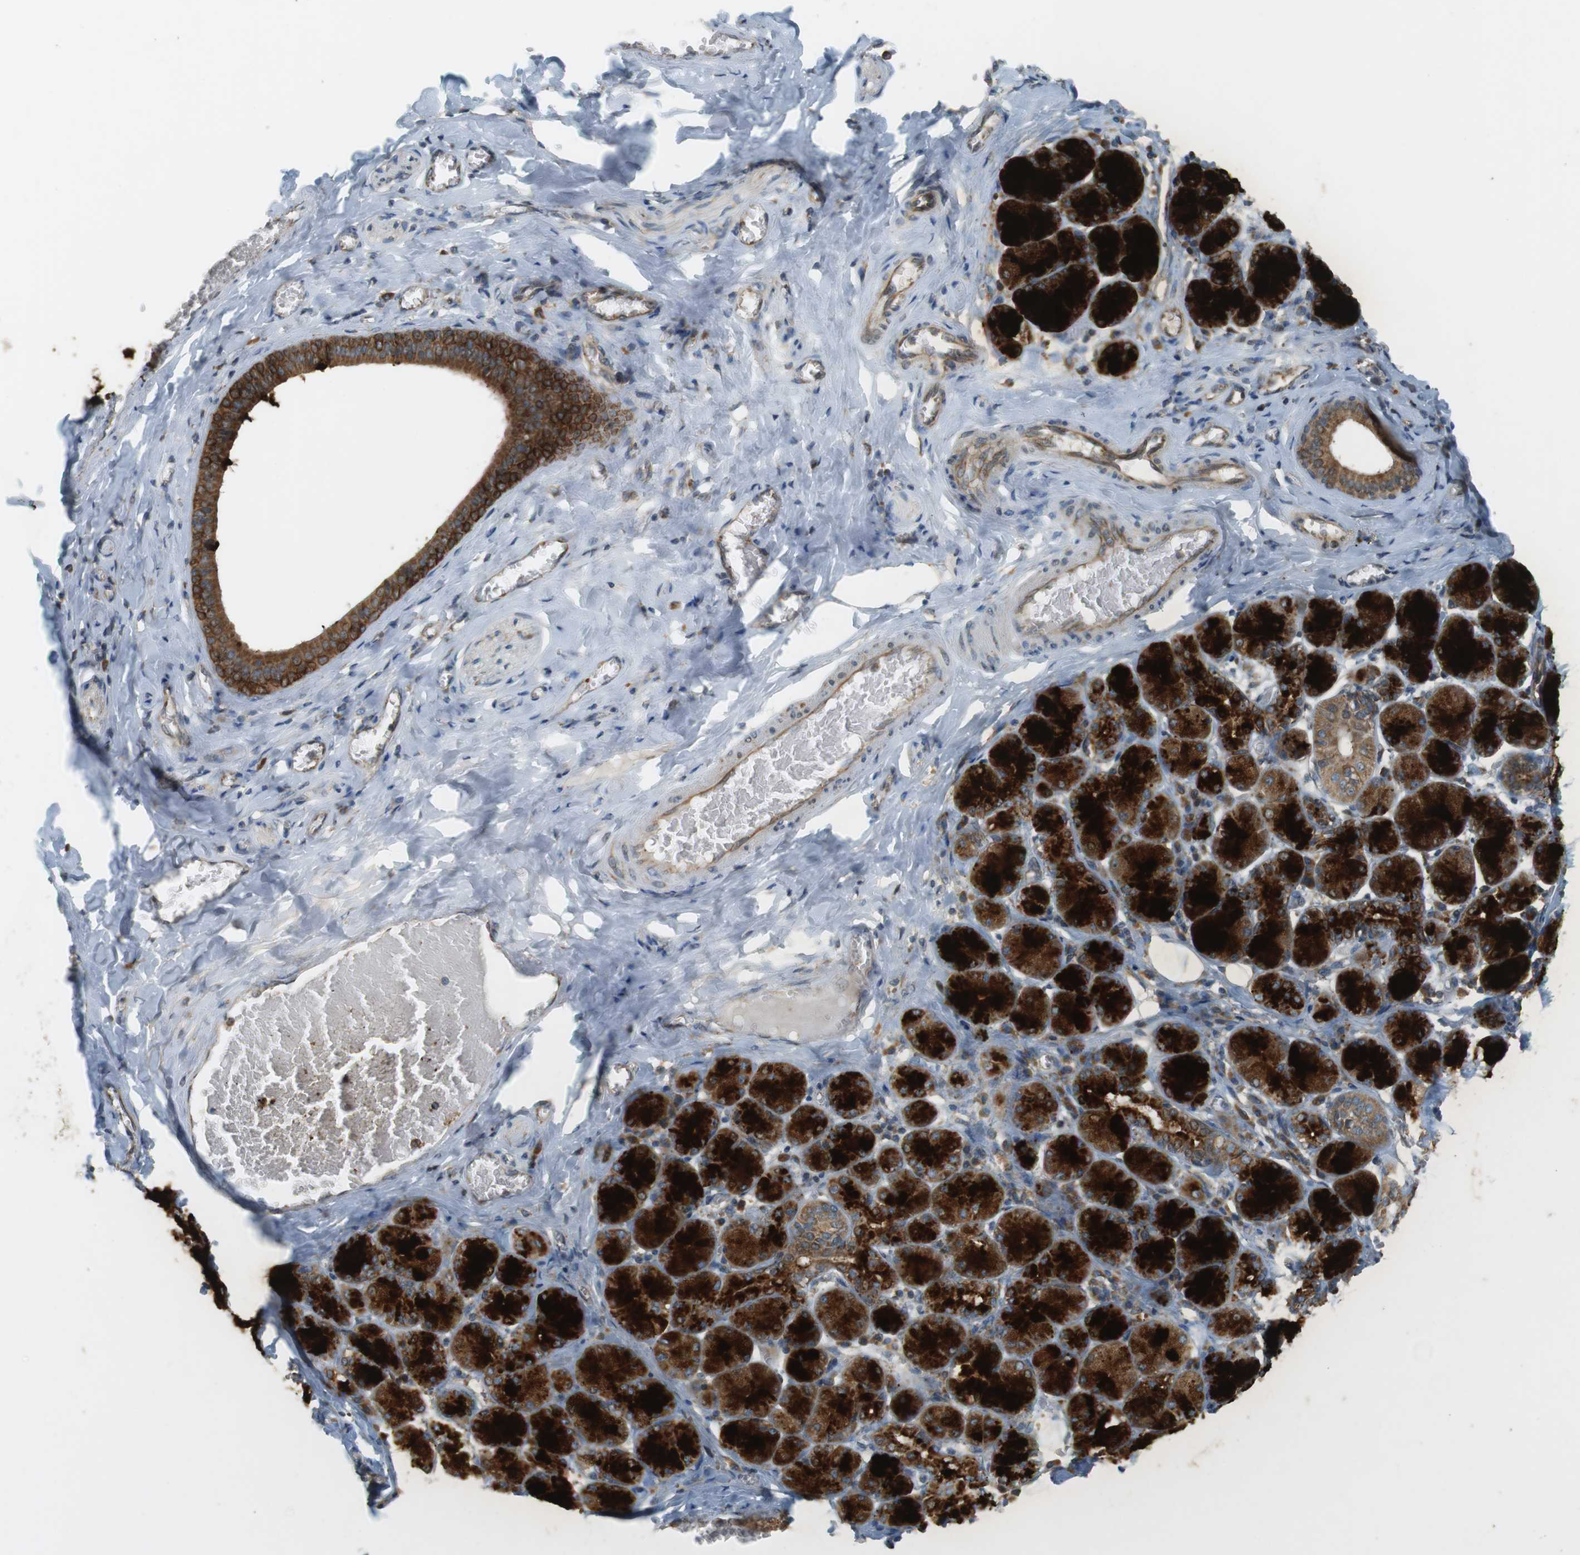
{"staining": {"intensity": "strong", "quantity": ">75%", "location": "cytoplasmic/membranous"}, "tissue": "salivary gland", "cell_type": "Glandular cells", "image_type": "normal", "snomed": [{"axis": "morphology", "description": "Normal tissue, NOS"}, {"axis": "topography", "description": "Salivary gland"}], "caption": "Protein staining of normal salivary gland displays strong cytoplasmic/membranous staining in approximately >75% of glandular cells. The staining is performed using DAB brown chromogen to label protein expression. The nuclei are counter-stained blue using hematoxylin.", "gene": "SLC41A1", "patient": {"sex": "female", "age": 24}}